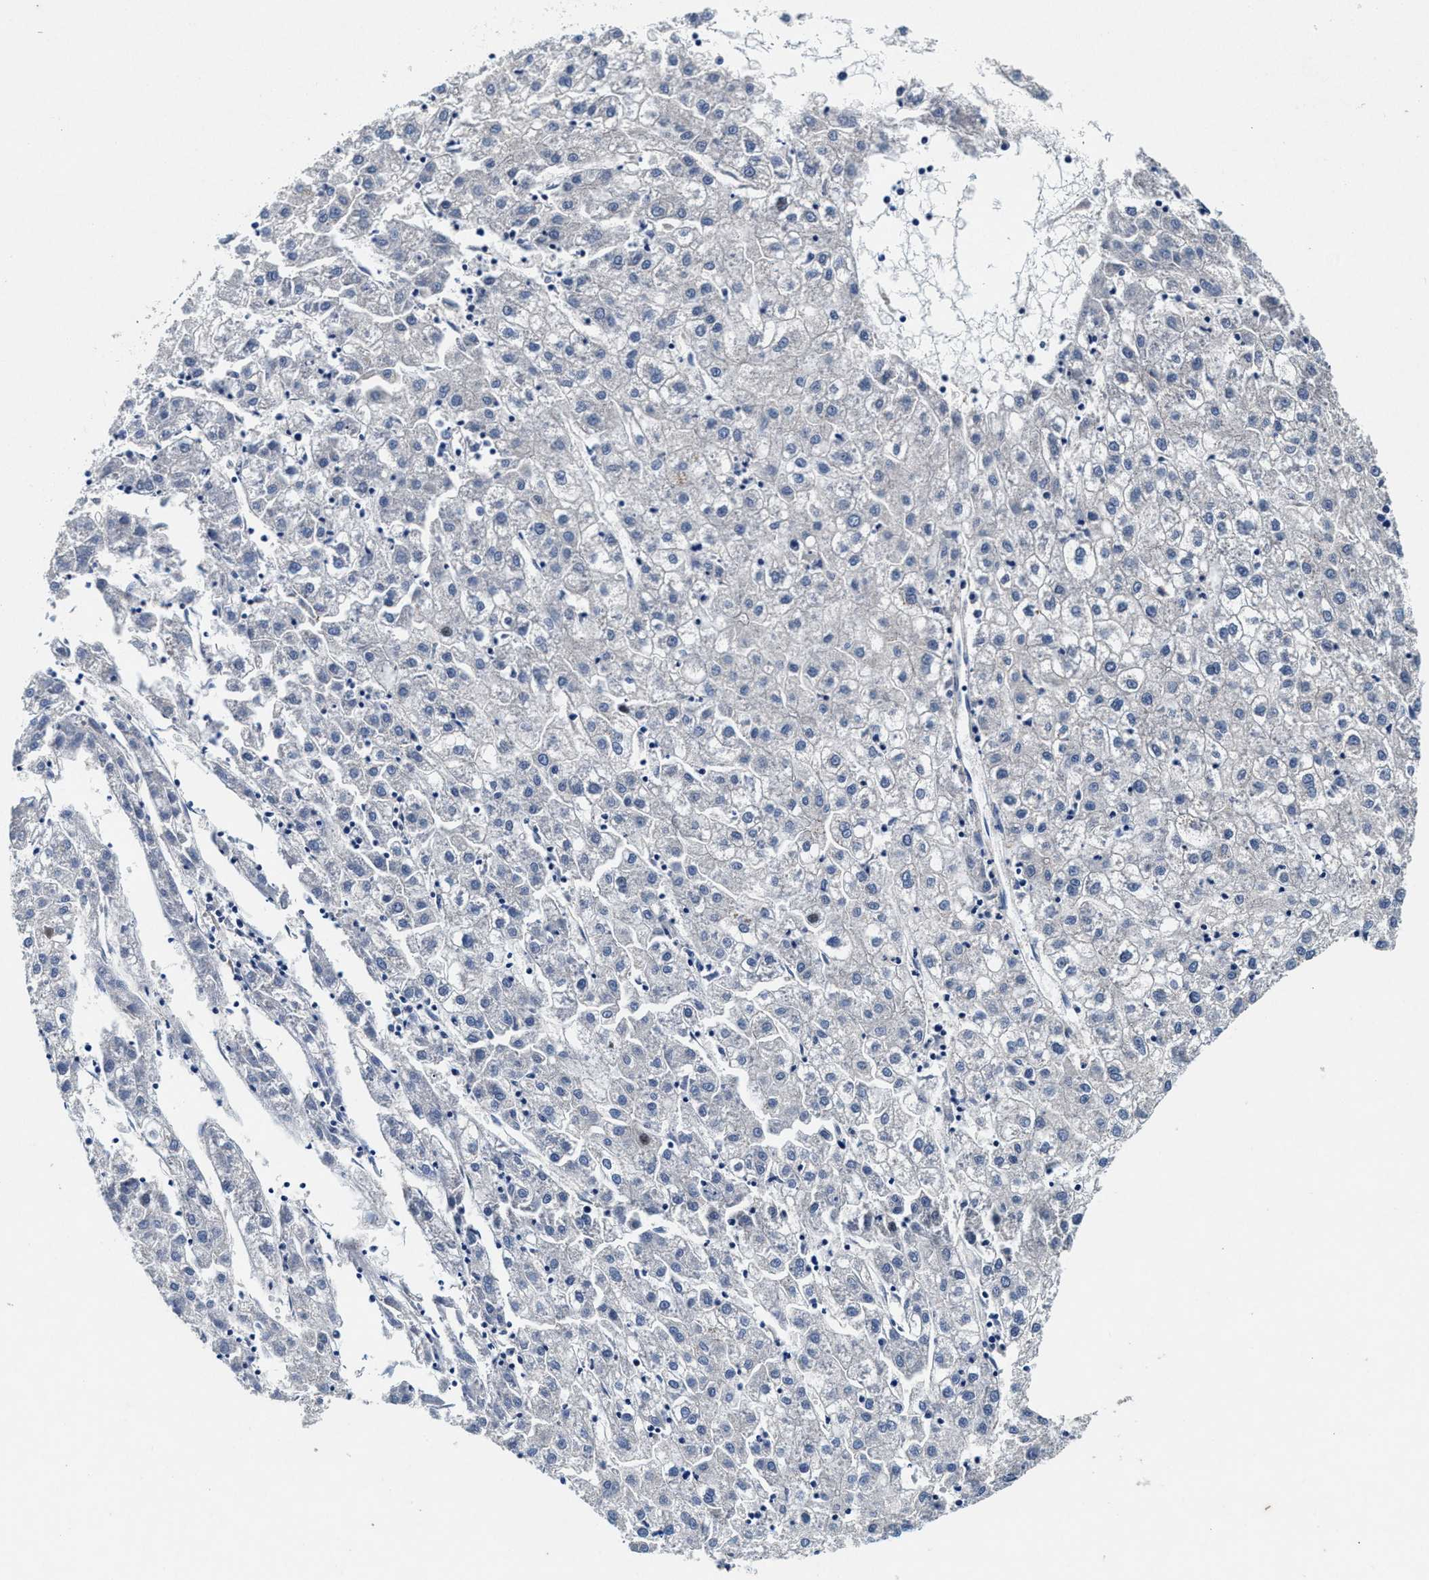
{"staining": {"intensity": "negative", "quantity": "none", "location": "none"}, "tissue": "liver cancer", "cell_type": "Tumor cells", "image_type": "cancer", "snomed": [{"axis": "morphology", "description": "Carcinoma, Hepatocellular, NOS"}, {"axis": "topography", "description": "Liver"}], "caption": "Tumor cells are negative for brown protein staining in liver cancer.", "gene": "SLC8A1", "patient": {"sex": "male", "age": 72}}